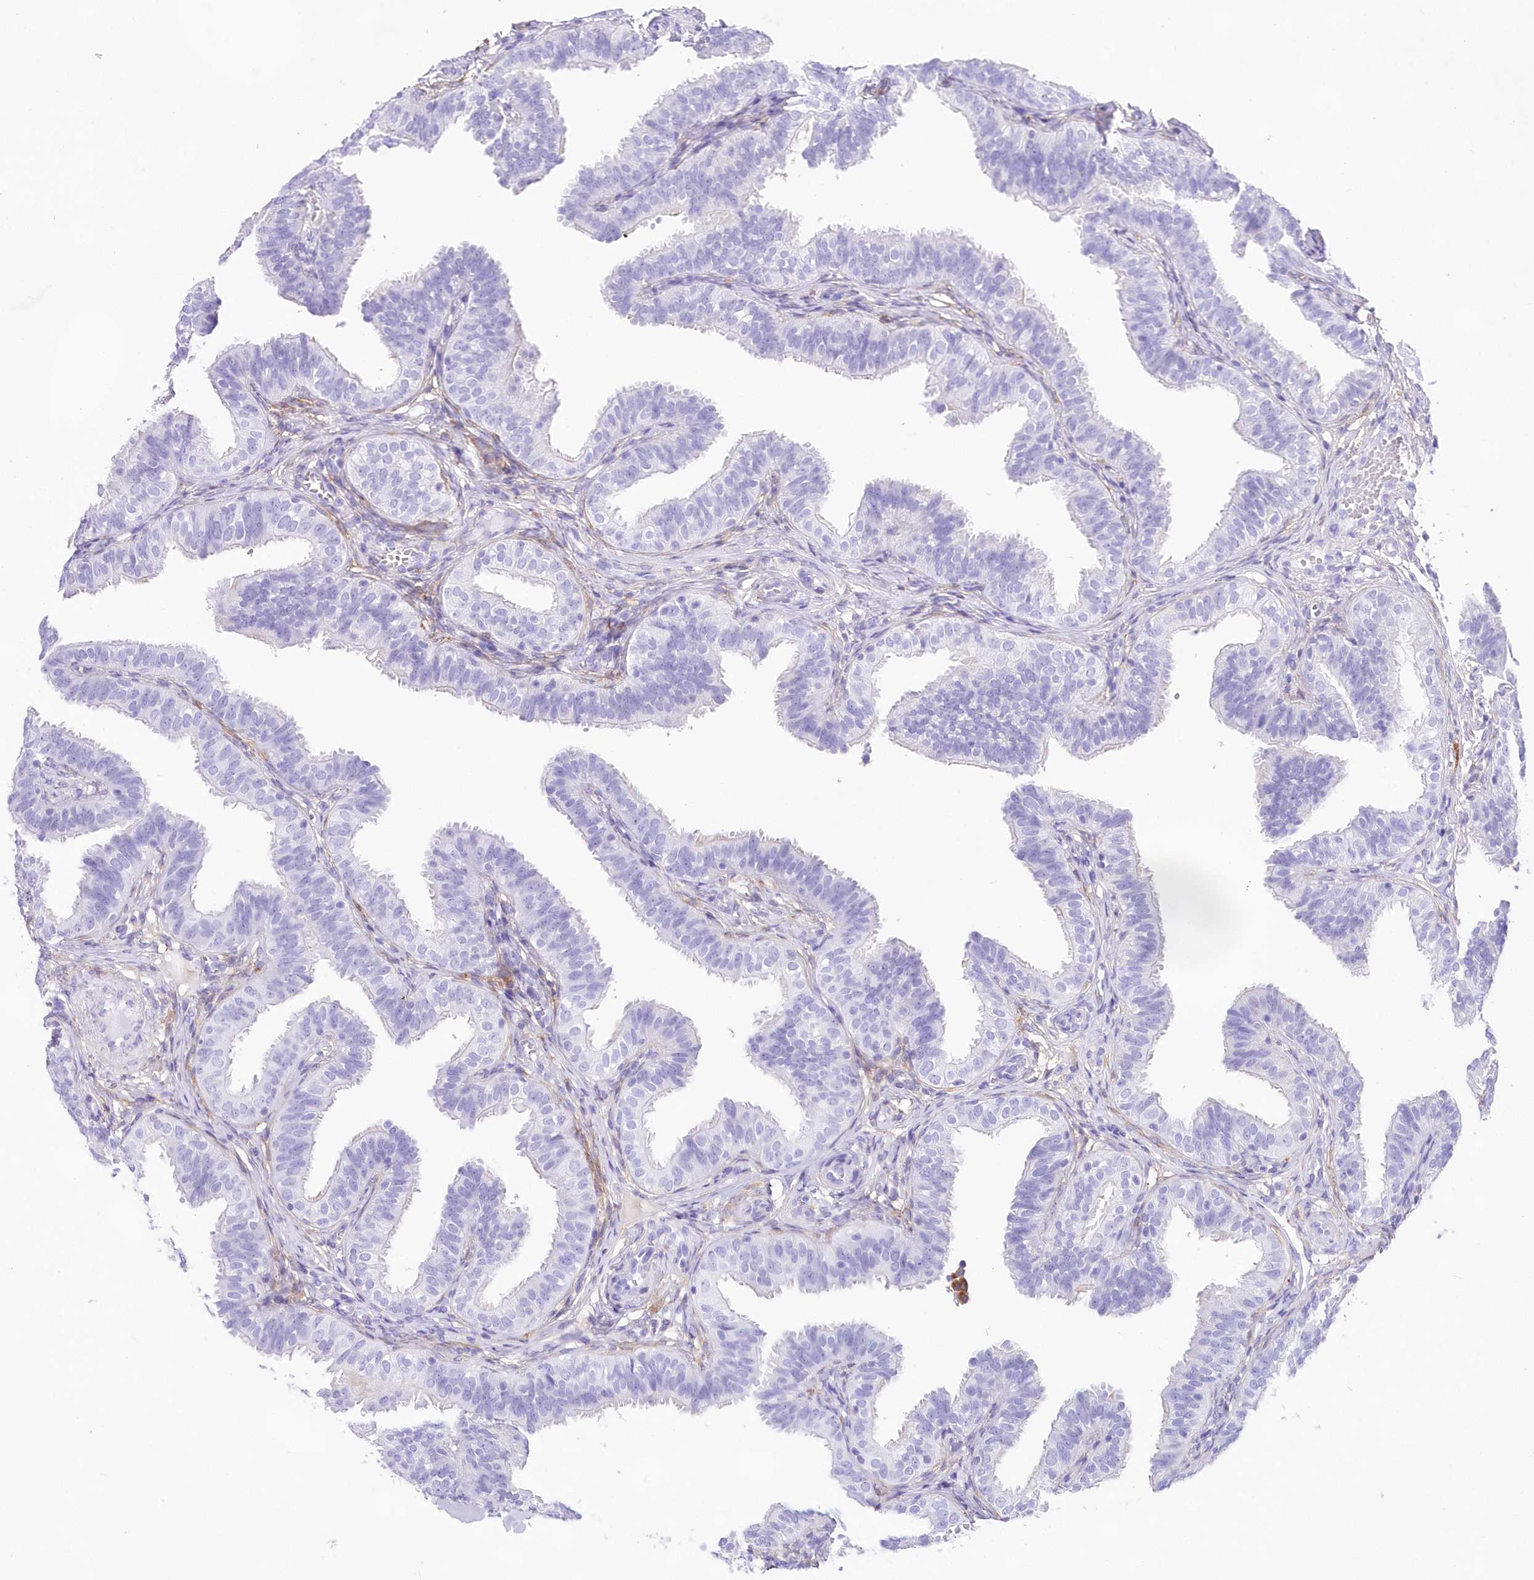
{"staining": {"intensity": "negative", "quantity": "none", "location": "none"}, "tissue": "fallopian tube", "cell_type": "Glandular cells", "image_type": "normal", "snomed": [{"axis": "morphology", "description": "Normal tissue, NOS"}, {"axis": "topography", "description": "Fallopian tube"}], "caption": "Immunohistochemical staining of benign fallopian tube displays no significant expression in glandular cells. The staining is performed using DAB brown chromogen with nuclei counter-stained in using hematoxylin.", "gene": "DNAJC19", "patient": {"sex": "female", "age": 35}}